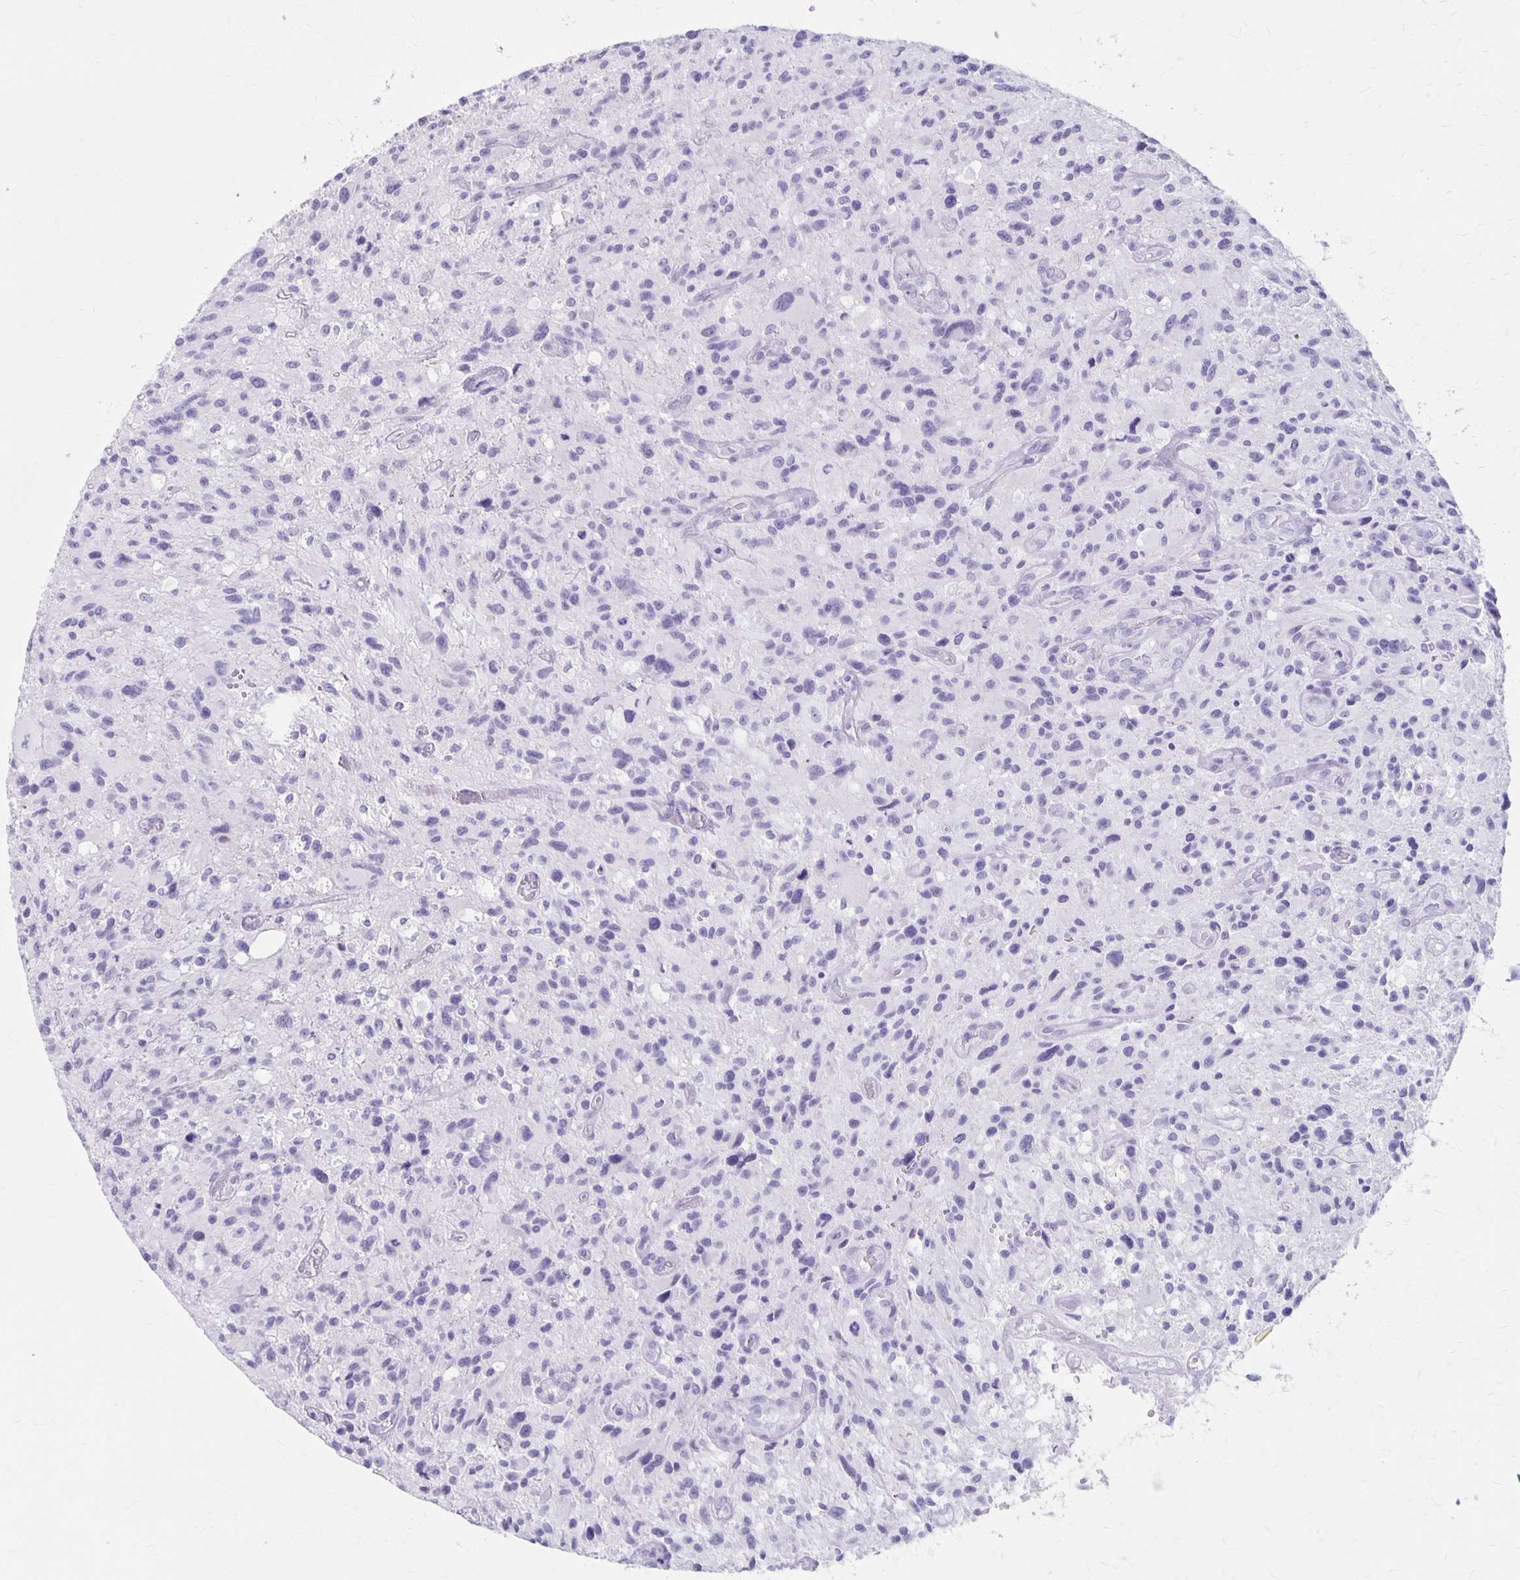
{"staining": {"intensity": "negative", "quantity": "none", "location": "none"}, "tissue": "glioma", "cell_type": "Tumor cells", "image_type": "cancer", "snomed": [{"axis": "morphology", "description": "Glioma, malignant, High grade"}, {"axis": "topography", "description": "Brain"}], "caption": "DAB immunohistochemical staining of human glioma reveals no significant staining in tumor cells. Brightfield microscopy of immunohistochemistry (IHC) stained with DAB (3,3'-diaminobenzidine) (brown) and hematoxylin (blue), captured at high magnification.", "gene": "MAGEC2", "patient": {"sex": "male", "age": 63}}